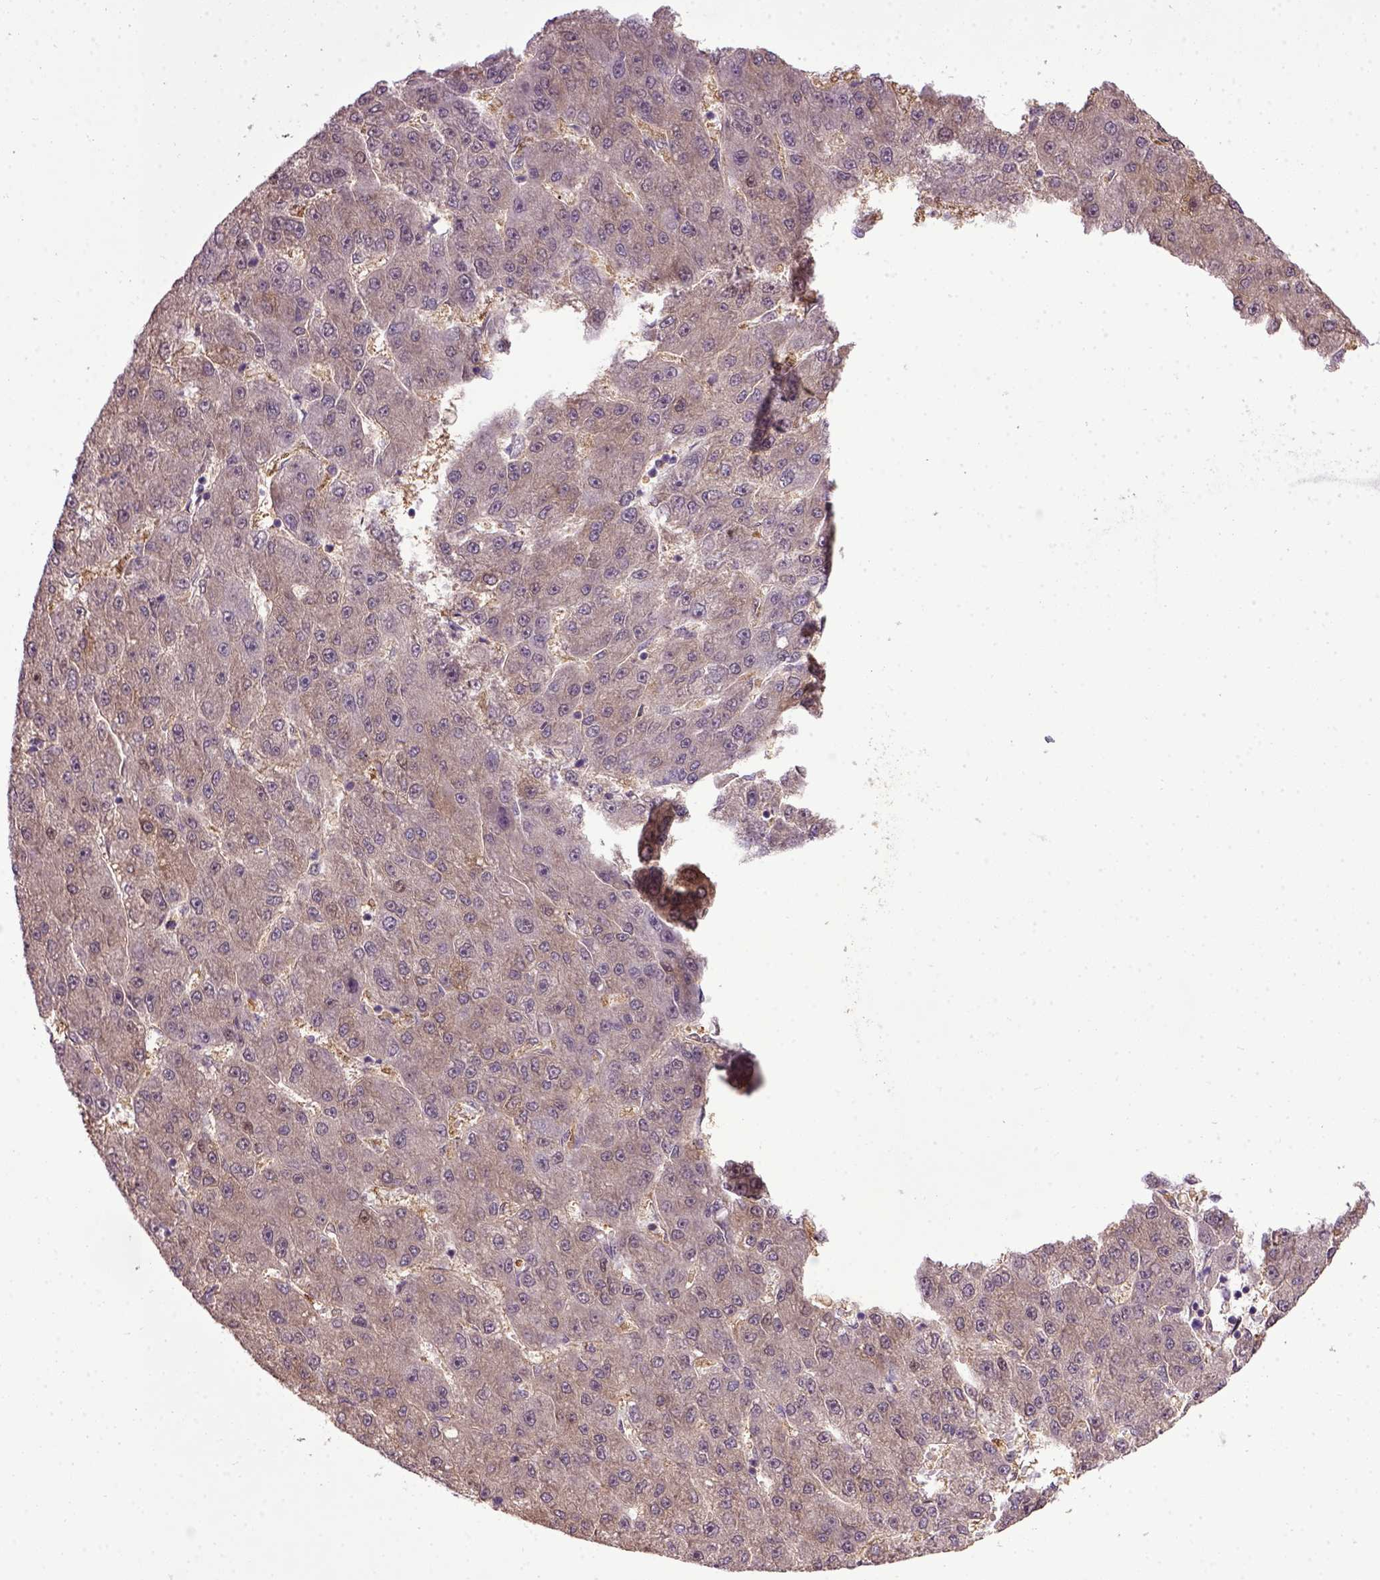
{"staining": {"intensity": "weak", "quantity": ">75%", "location": "cytoplasmic/membranous"}, "tissue": "liver cancer", "cell_type": "Tumor cells", "image_type": "cancer", "snomed": [{"axis": "morphology", "description": "Carcinoma, Hepatocellular, NOS"}, {"axis": "topography", "description": "Liver"}], "caption": "Immunohistochemical staining of human liver cancer (hepatocellular carcinoma) shows low levels of weak cytoplasmic/membranous staining in approximately >75% of tumor cells. The staining is performed using DAB (3,3'-diaminobenzidine) brown chromogen to label protein expression. The nuclei are counter-stained blue using hematoxylin.", "gene": "RAB43", "patient": {"sex": "male", "age": 67}}